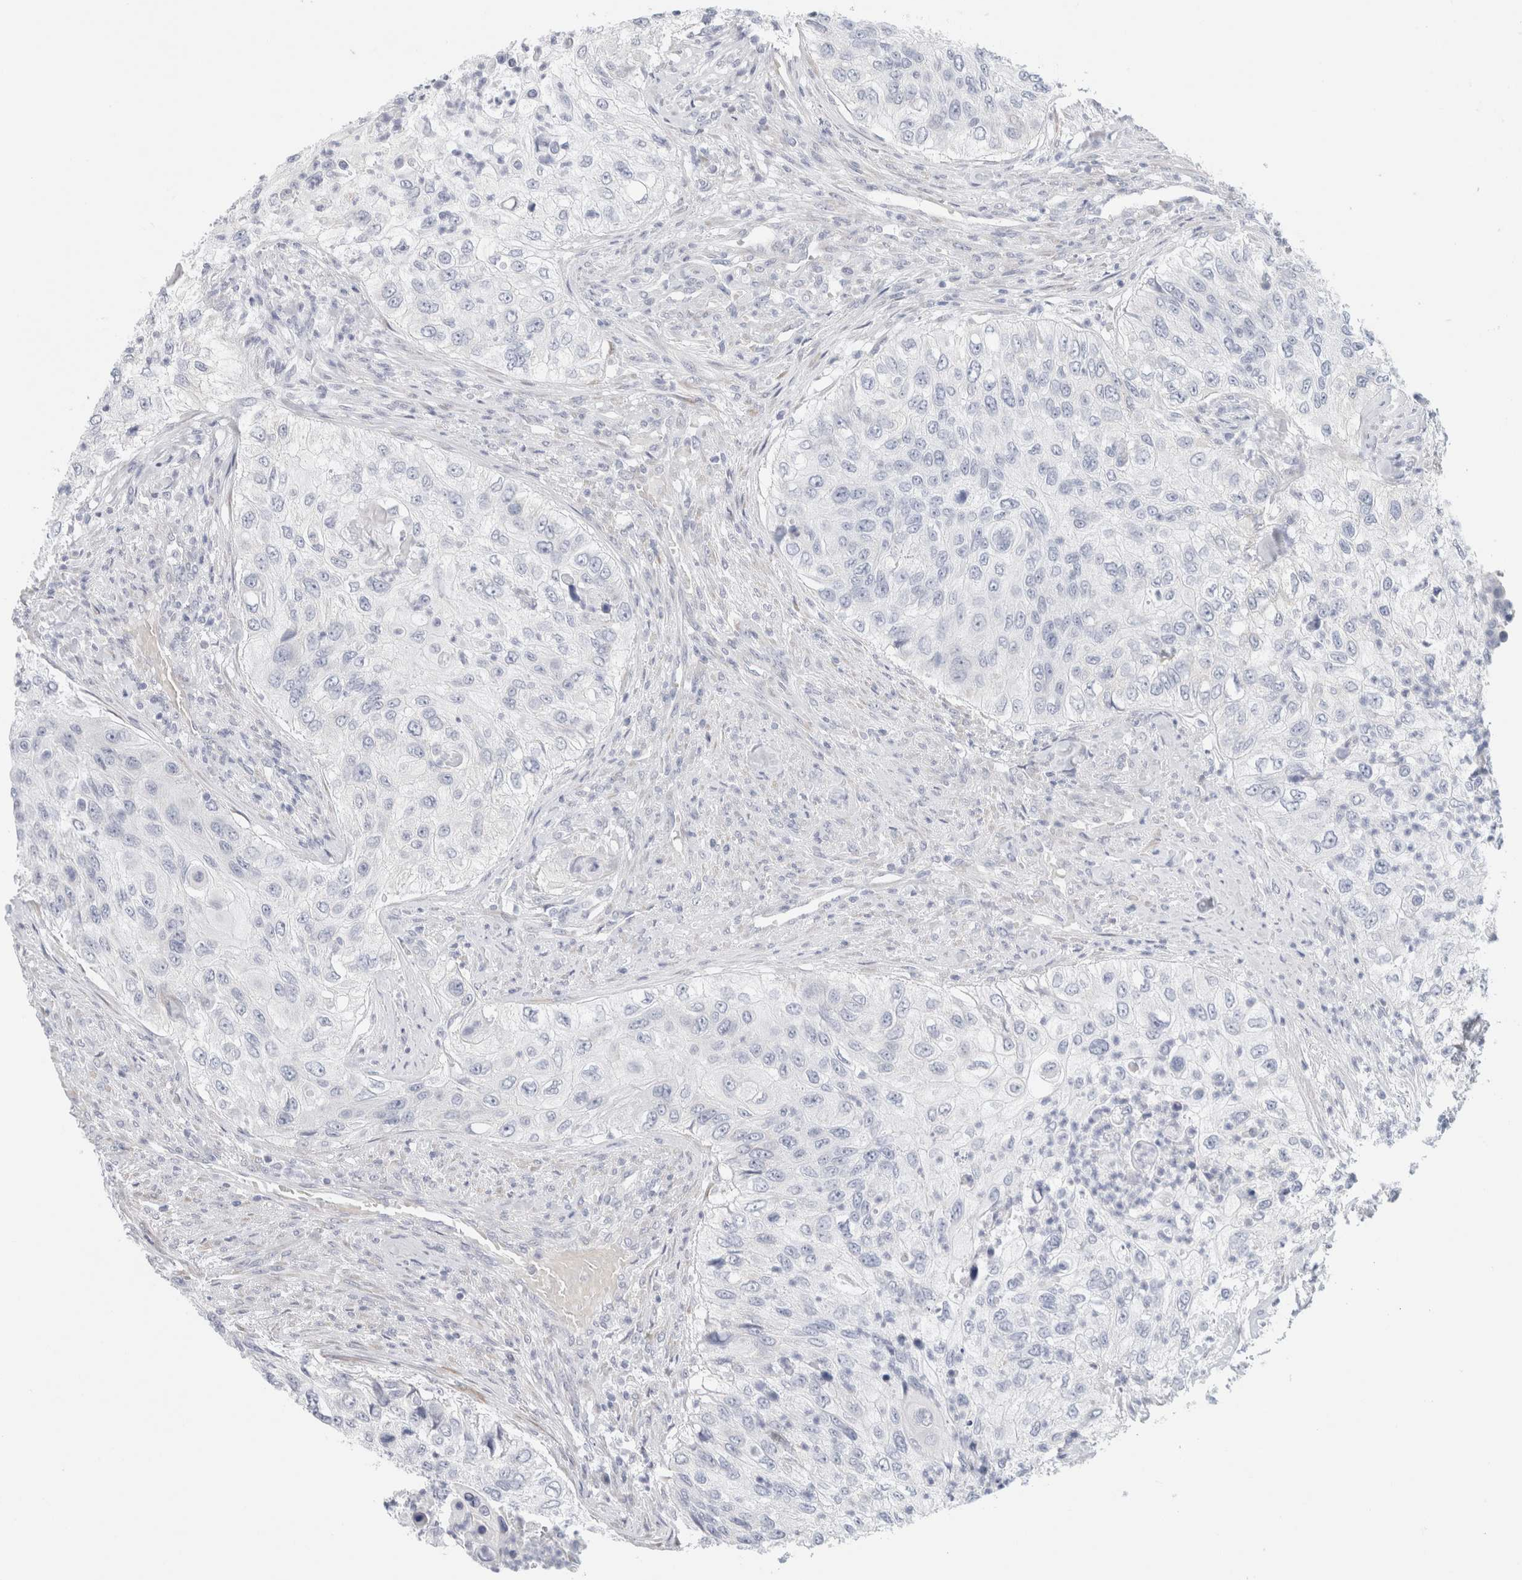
{"staining": {"intensity": "negative", "quantity": "none", "location": "none"}, "tissue": "urothelial cancer", "cell_type": "Tumor cells", "image_type": "cancer", "snomed": [{"axis": "morphology", "description": "Urothelial carcinoma, High grade"}, {"axis": "topography", "description": "Urinary bladder"}], "caption": "An immunohistochemistry (IHC) micrograph of urothelial cancer is shown. There is no staining in tumor cells of urothelial cancer.", "gene": "RTN4", "patient": {"sex": "female", "age": 60}}